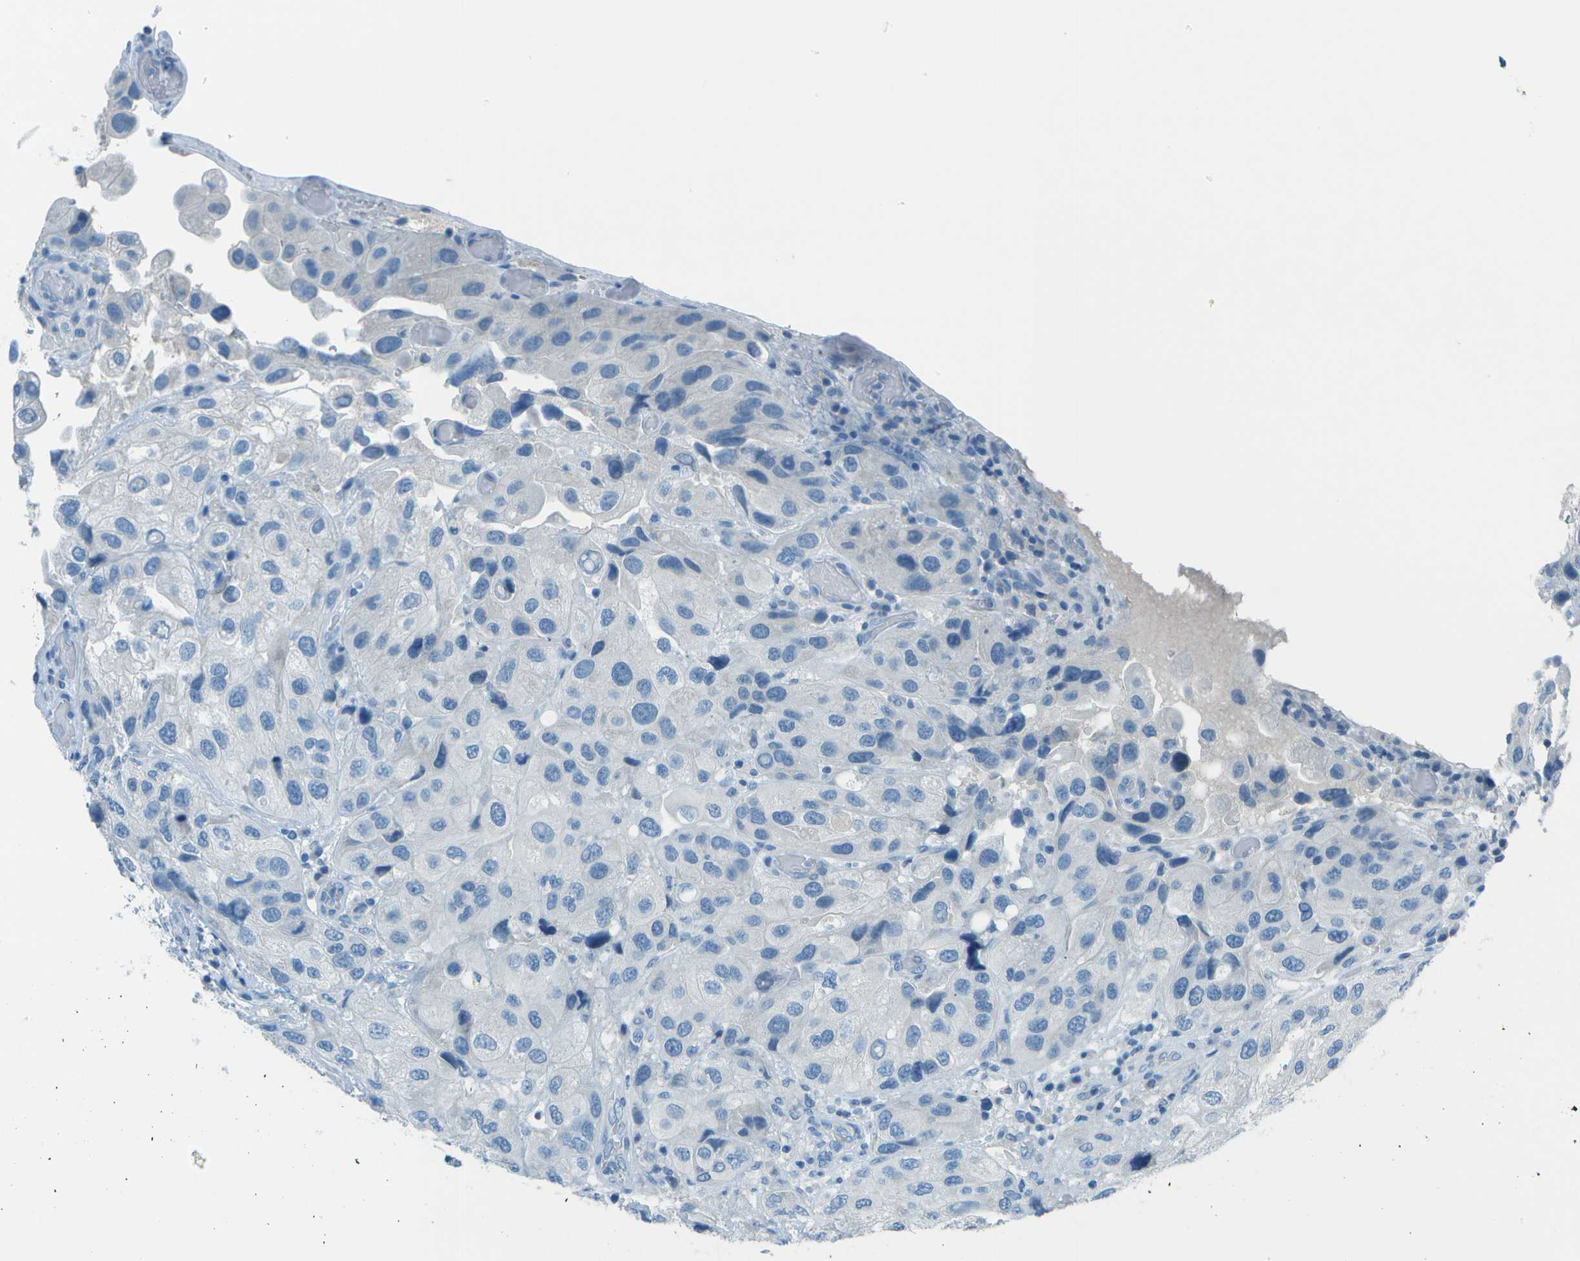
{"staining": {"intensity": "negative", "quantity": "none", "location": "none"}, "tissue": "urothelial cancer", "cell_type": "Tumor cells", "image_type": "cancer", "snomed": [{"axis": "morphology", "description": "Urothelial carcinoma, High grade"}, {"axis": "topography", "description": "Urinary bladder"}], "caption": "There is no significant positivity in tumor cells of urothelial cancer.", "gene": "FGF1", "patient": {"sex": "female", "age": 64}}